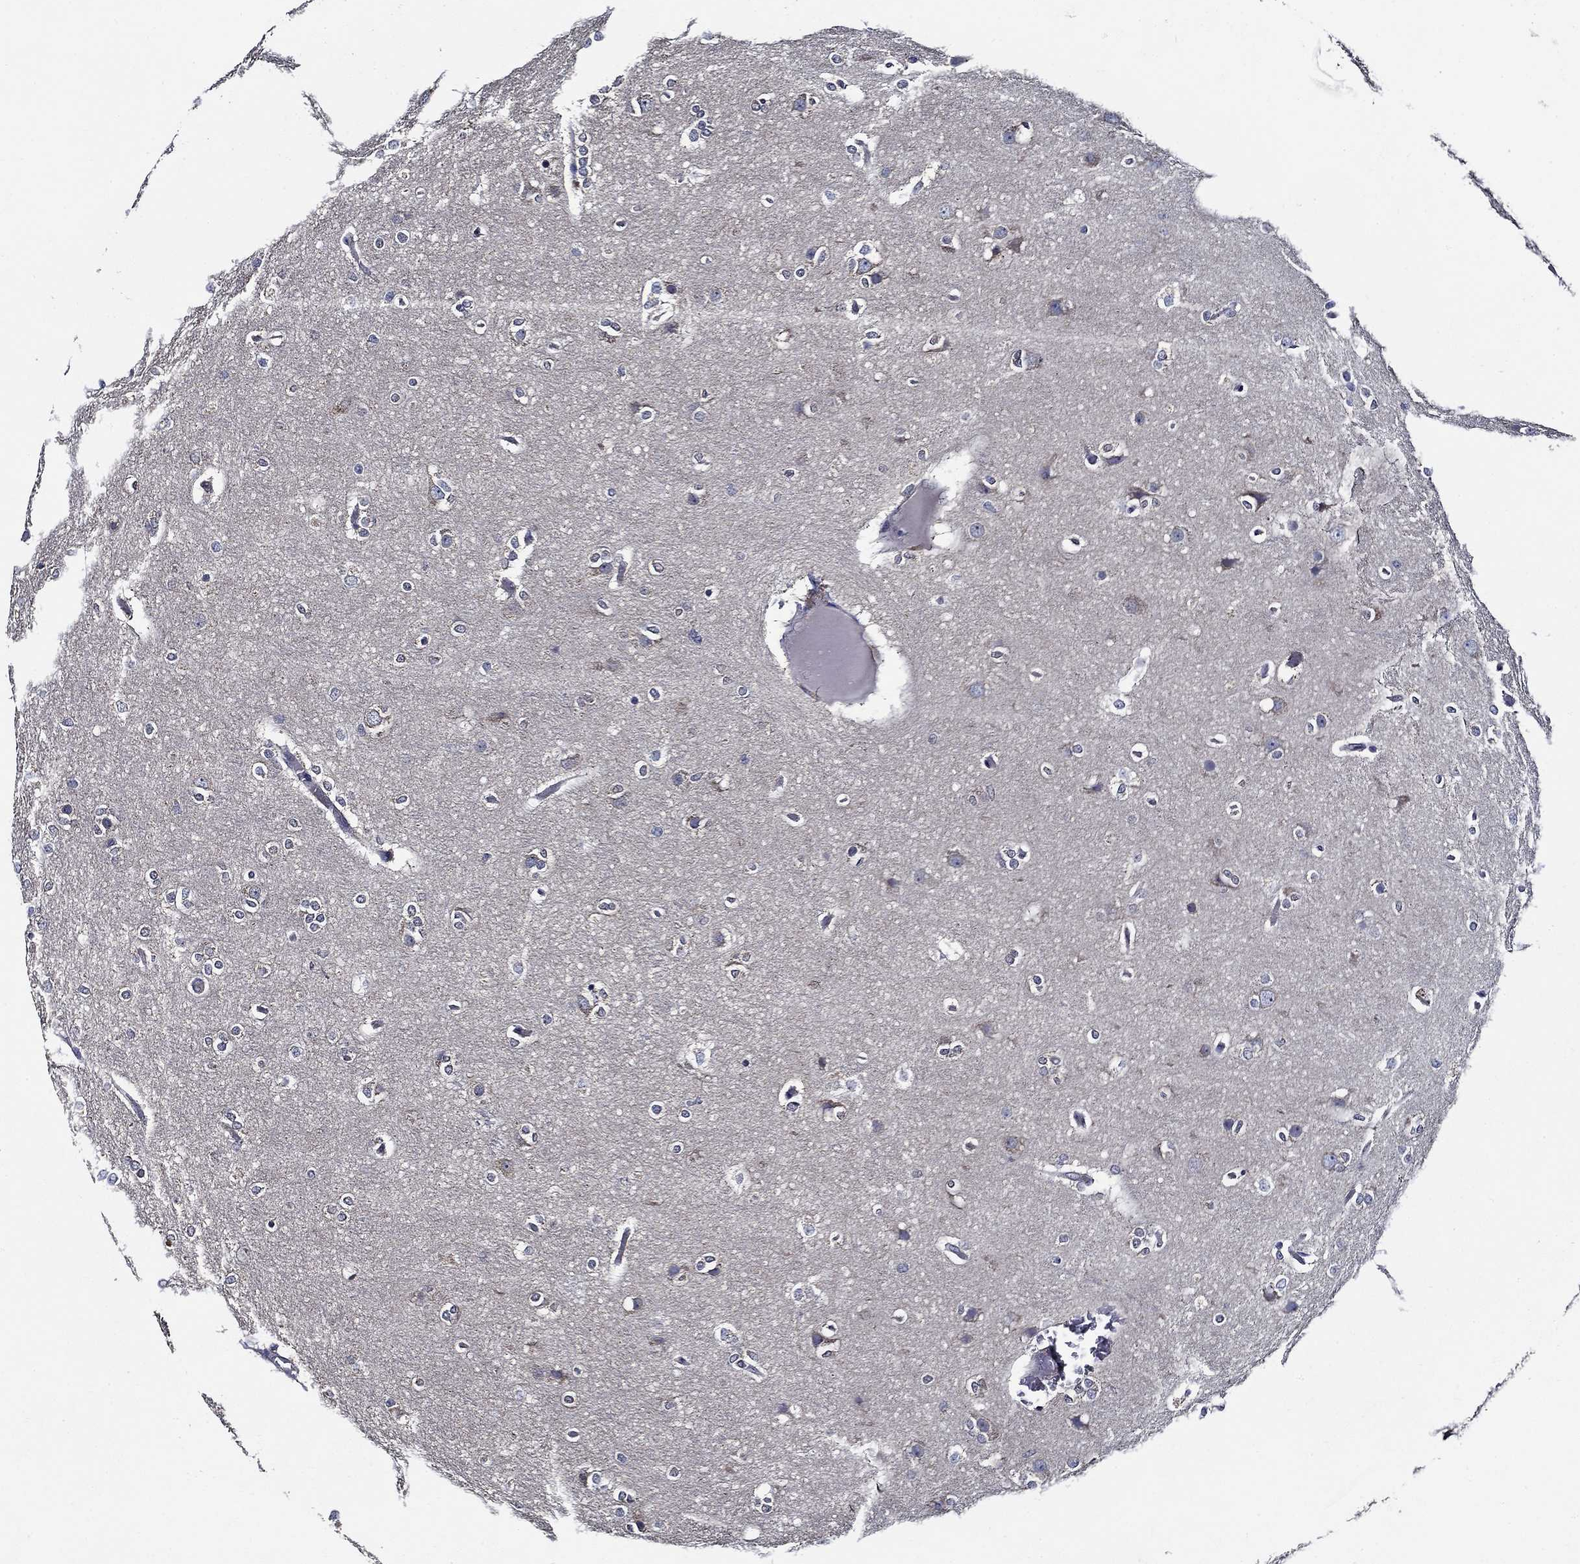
{"staining": {"intensity": "negative", "quantity": "none", "location": "none"}, "tissue": "glioma", "cell_type": "Tumor cells", "image_type": "cancer", "snomed": [{"axis": "morphology", "description": "Glioma, malignant, High grade"}, {"axis": "topography", "description": "Brain"}], "caption": "DAB immunohistochemical staining of human glioma displays no significant staining in tumor cells. The staining was performed using DAB (3,3'-diaminobenzidine) to visualize the protein expression in brown, while the nuclei were stained in blue with hematoxylin (Magnification: 20x).", "gene": "WDR53", "patient": {"sex": "female", "age": 61}}